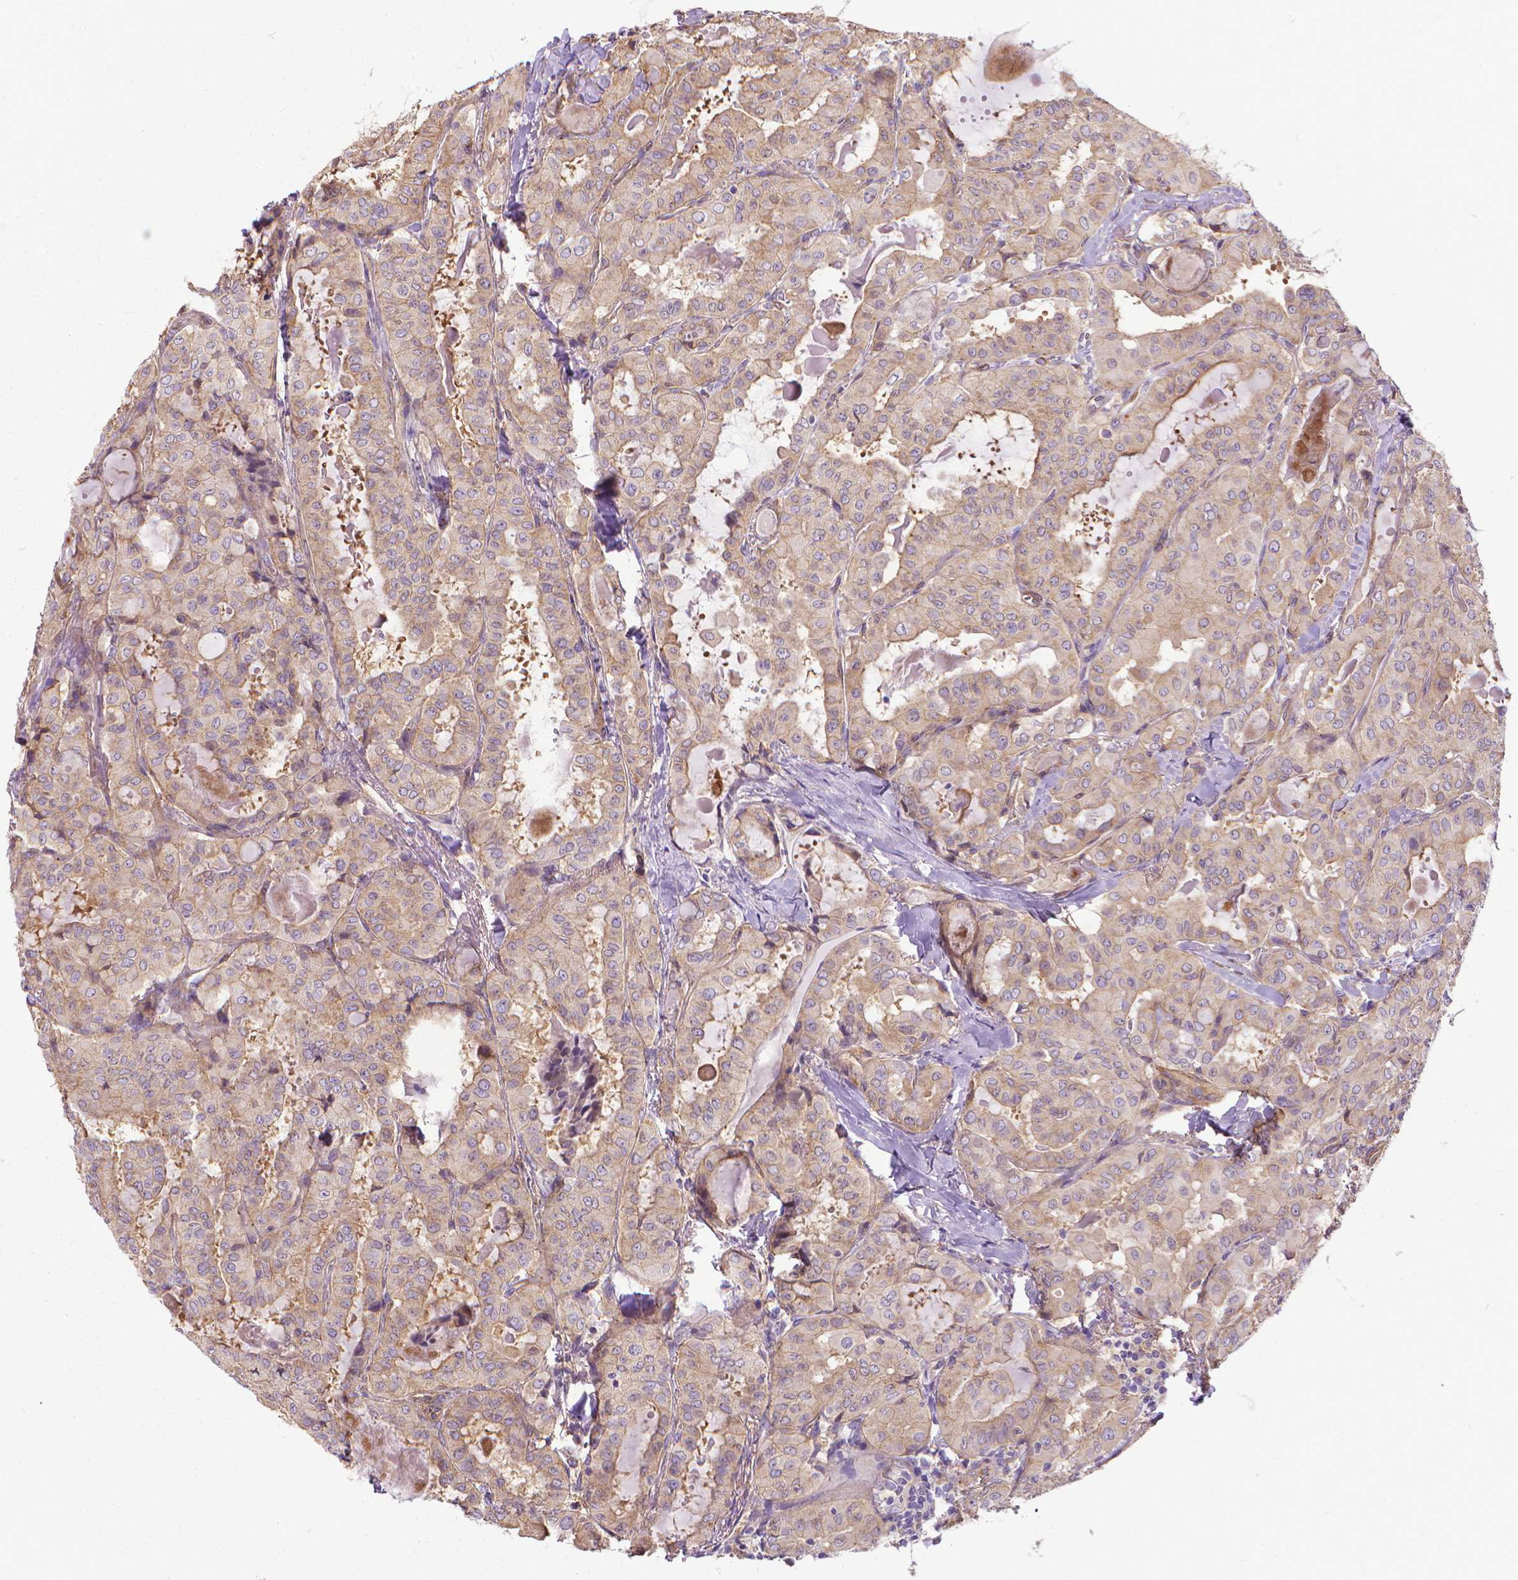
{"staining": {"intensity": "weak", "quantity": "25%-75%", "location": "cytoplasmic/membranous"}, "tissue": "thyroid cancer", "cell_type": "Tumor cells", "image_type": "cancer", "snomed": [{"axis": "morphology", "description": "Papillary adenocarcinoma, NOS"}, {"axis": "topography", "description": "Thyroid gland"}], "caption": "Human thyroid cancer (papillary adenocarcinoma) stained with a protein marker displays weak staining in tumor cells.", "gene": "CFAP299", "patient": {"sex": "female", "age": 41}}